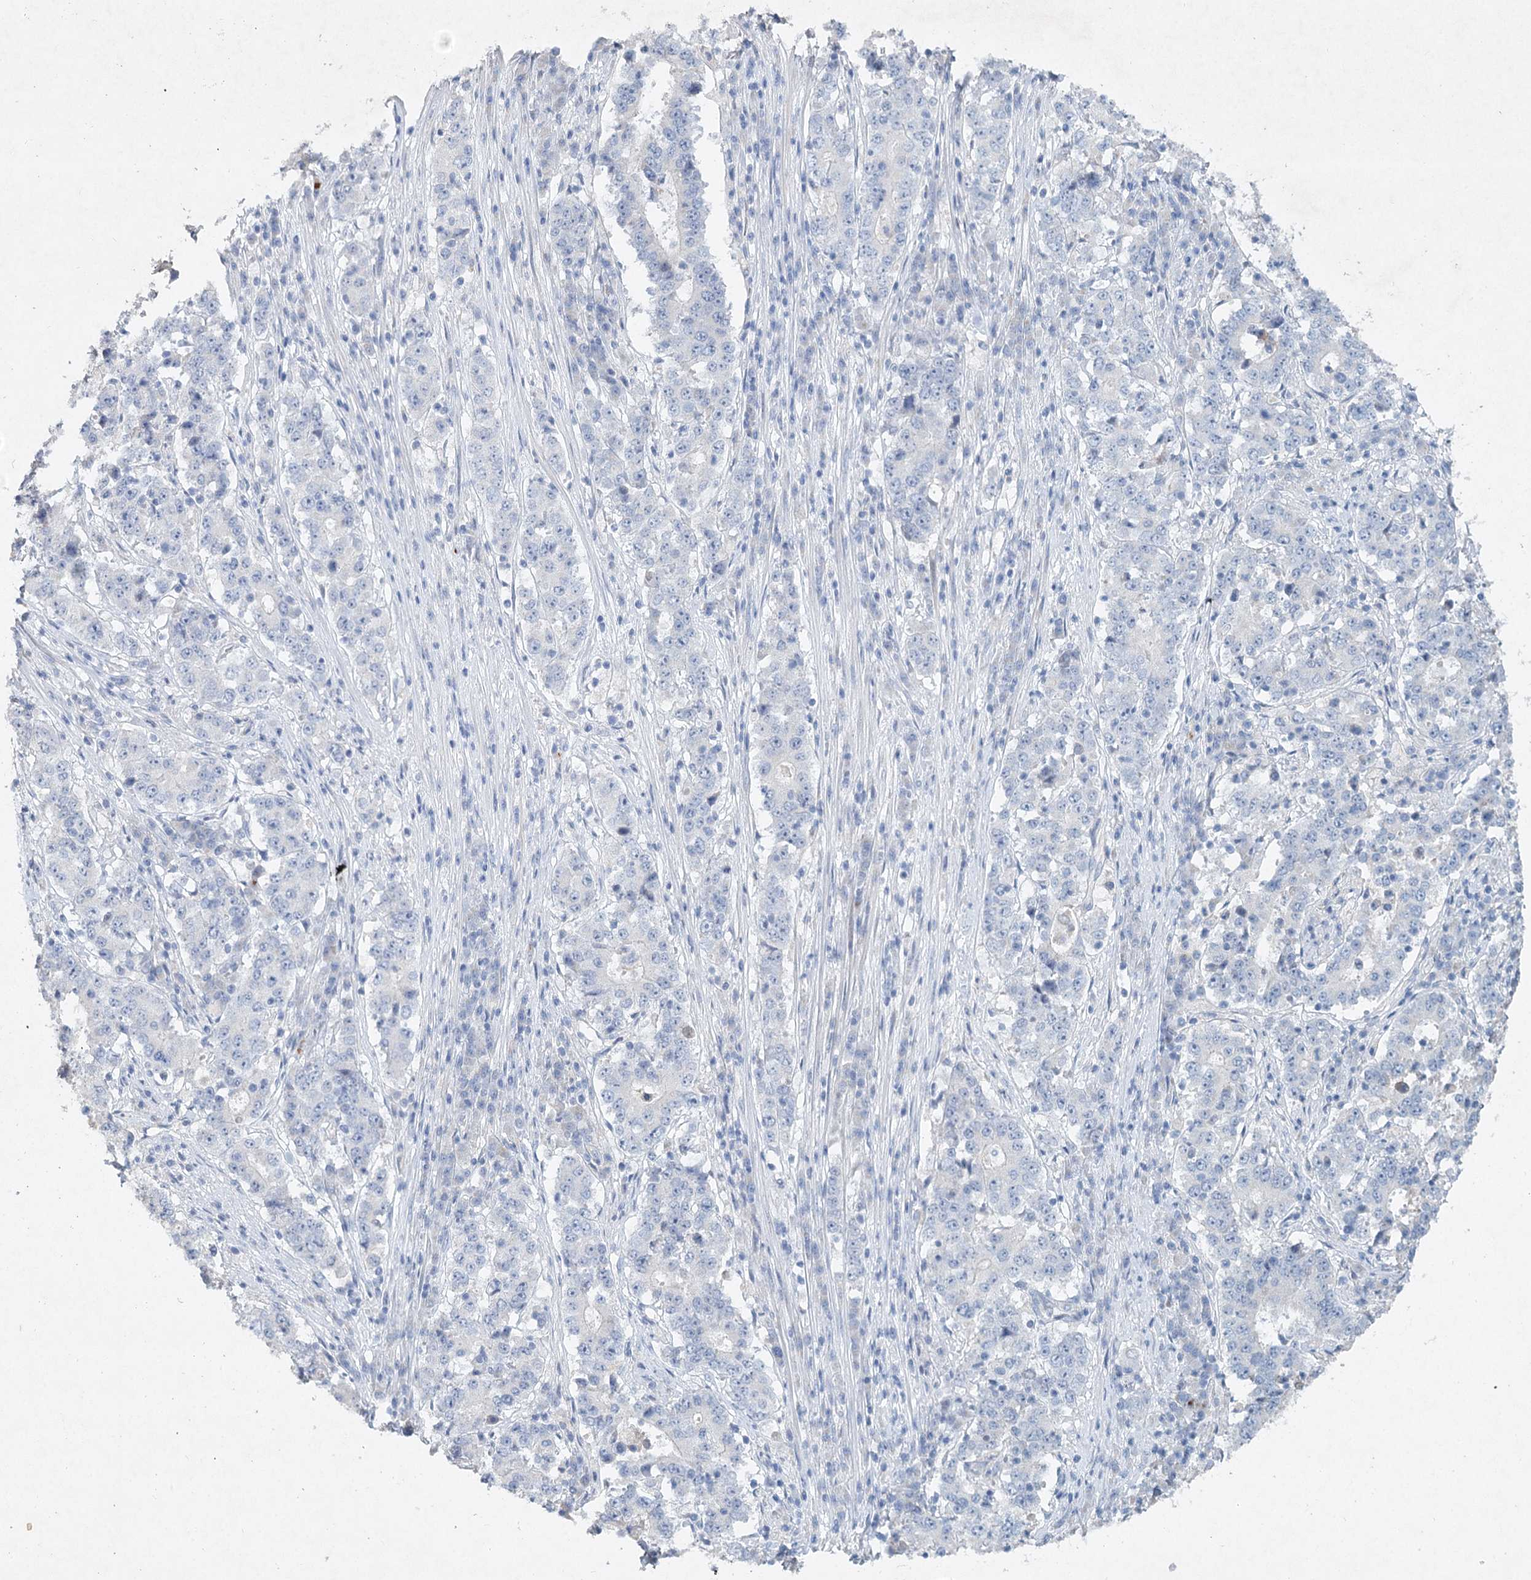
{"staining": {"intensity": "negative", "quantity": "none", "location": "none"}, "tissue": "stomach cancer", "cell_type": "Tumor cells", "image_type": "cancer", "snomed": [{"axis": "morphology", "description": "Adenocarcinoma, NOS"}, {"axis": "topography", "description": "Stomach"}], "caption": "The immunohistochemistry (IHC) photomicrograph has no significant staining in tumor cells of stomach adenocarcinoma tissue.", "gene": "RFX6", "patient": {"sex": "male", "age": 59}}